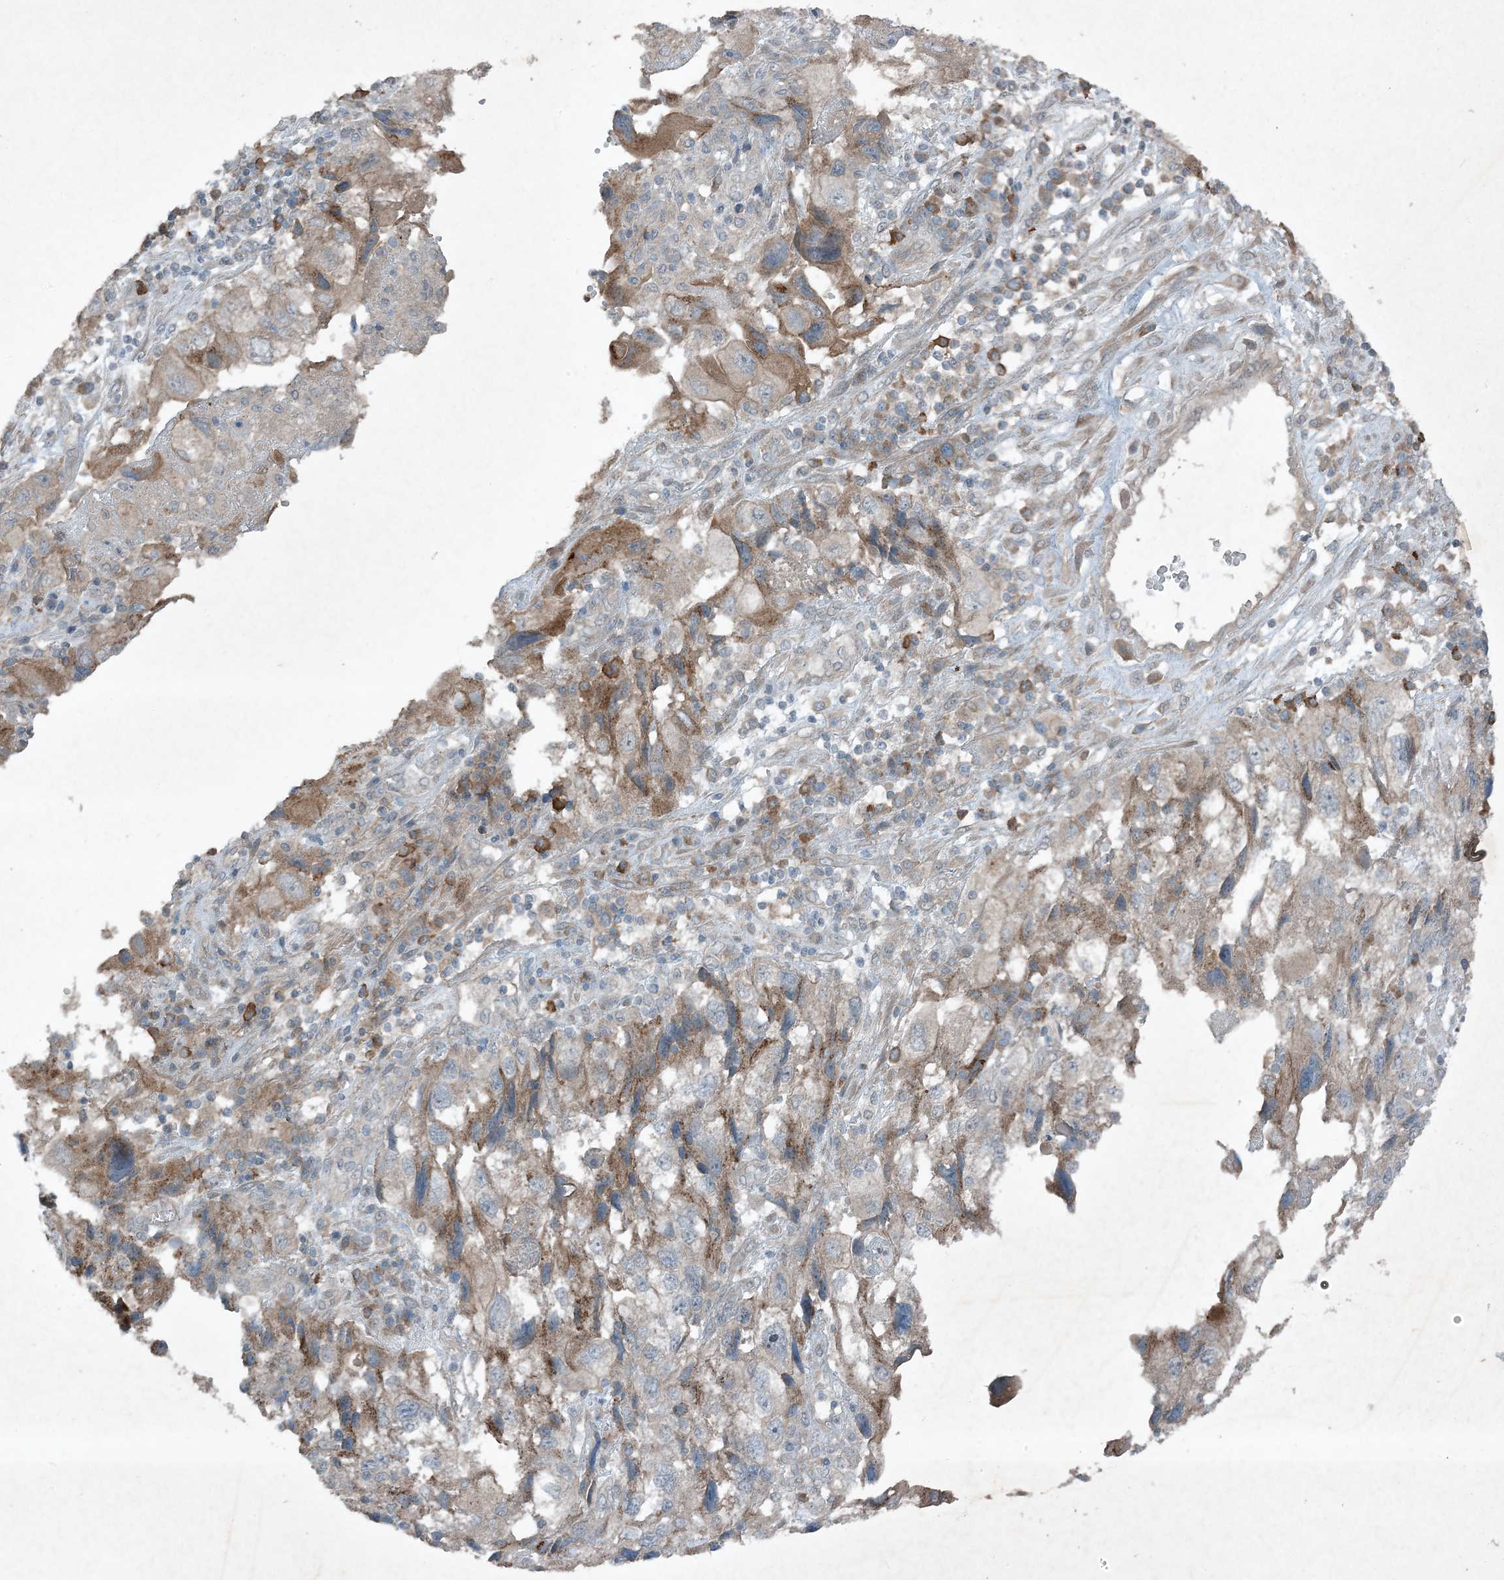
{"staining": {"intensity": "moderate", "quantity": "<25%", "location": "cytoplasmic/membranous"}, "tissue": "endometrial cancer", "cell_type": "Tumor cells", "image_type": "cancer", "snomed": [{"axis": "morphology", "description": "Adenocarcinoma, NOS"}, {"axis": "topography", "description": "Endometrium"}], "caption": "An image of human endometrial cancer stained for a protein shows moderate cytoplasmic/membranous brown staining in tumor cells.", "gene": "MDN1", "patient": {"sex": "female", "age": 49}}